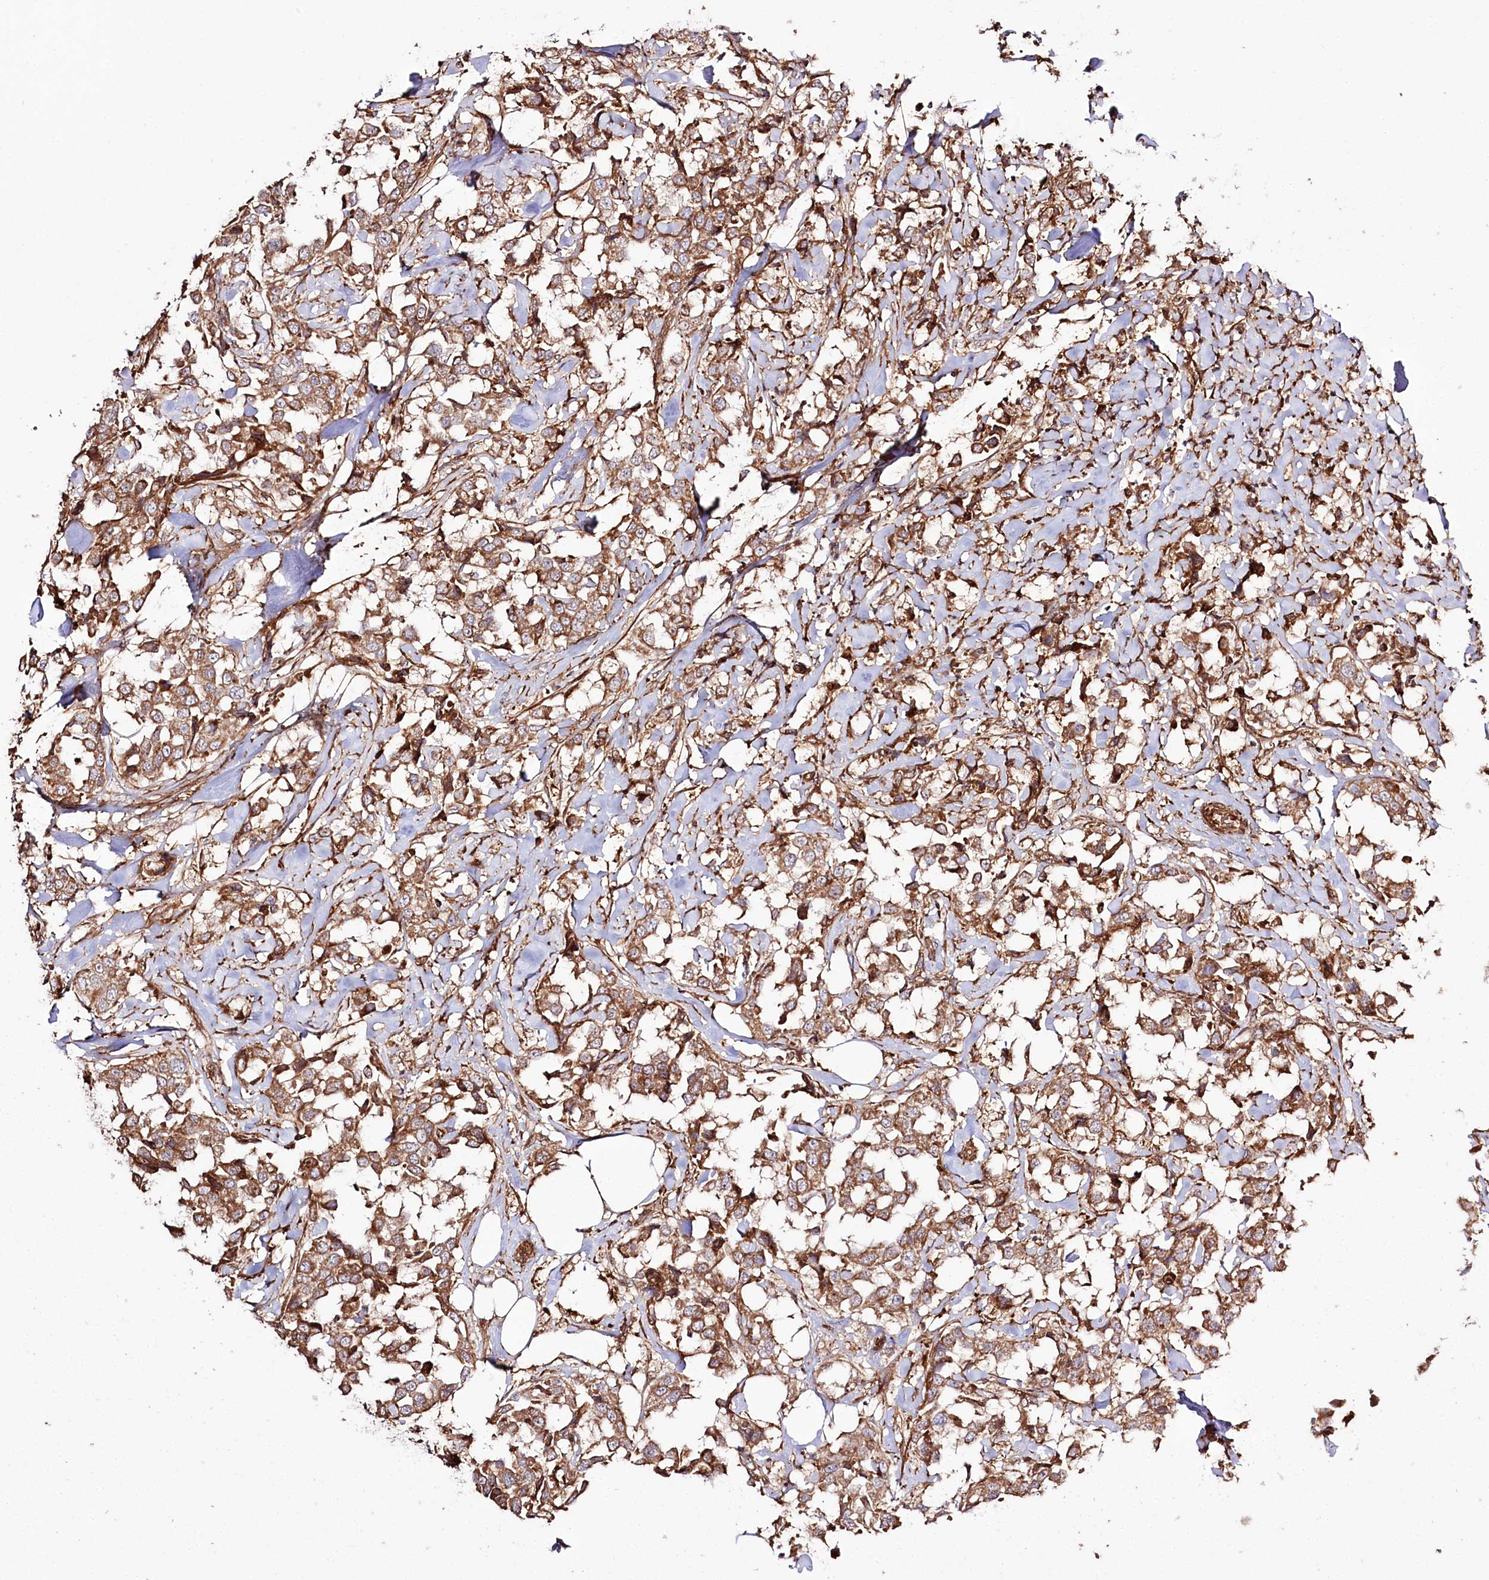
{"staining": {"intensity": "moderate", "quantity": ">75%", "location": "cytoplasmic/membranous"}, "tissue": "breast cancer", "cell_type": "Tumor cells", "image_type": "cancer", "snomed": [{"axis": "morphology", "description": "Duct carcinoma"}, {"axis": "topography", "description": "Breast"}], "caption": "A brown stain shows moderate cytoplasmic/membranous positivity of a protein in human intraductal carcinoma (breast) tumor cells. (IHC, brightfield microscopy, high magnification).", "gene": "REXO2", "patient": {"sex": "female", "age": 80}}